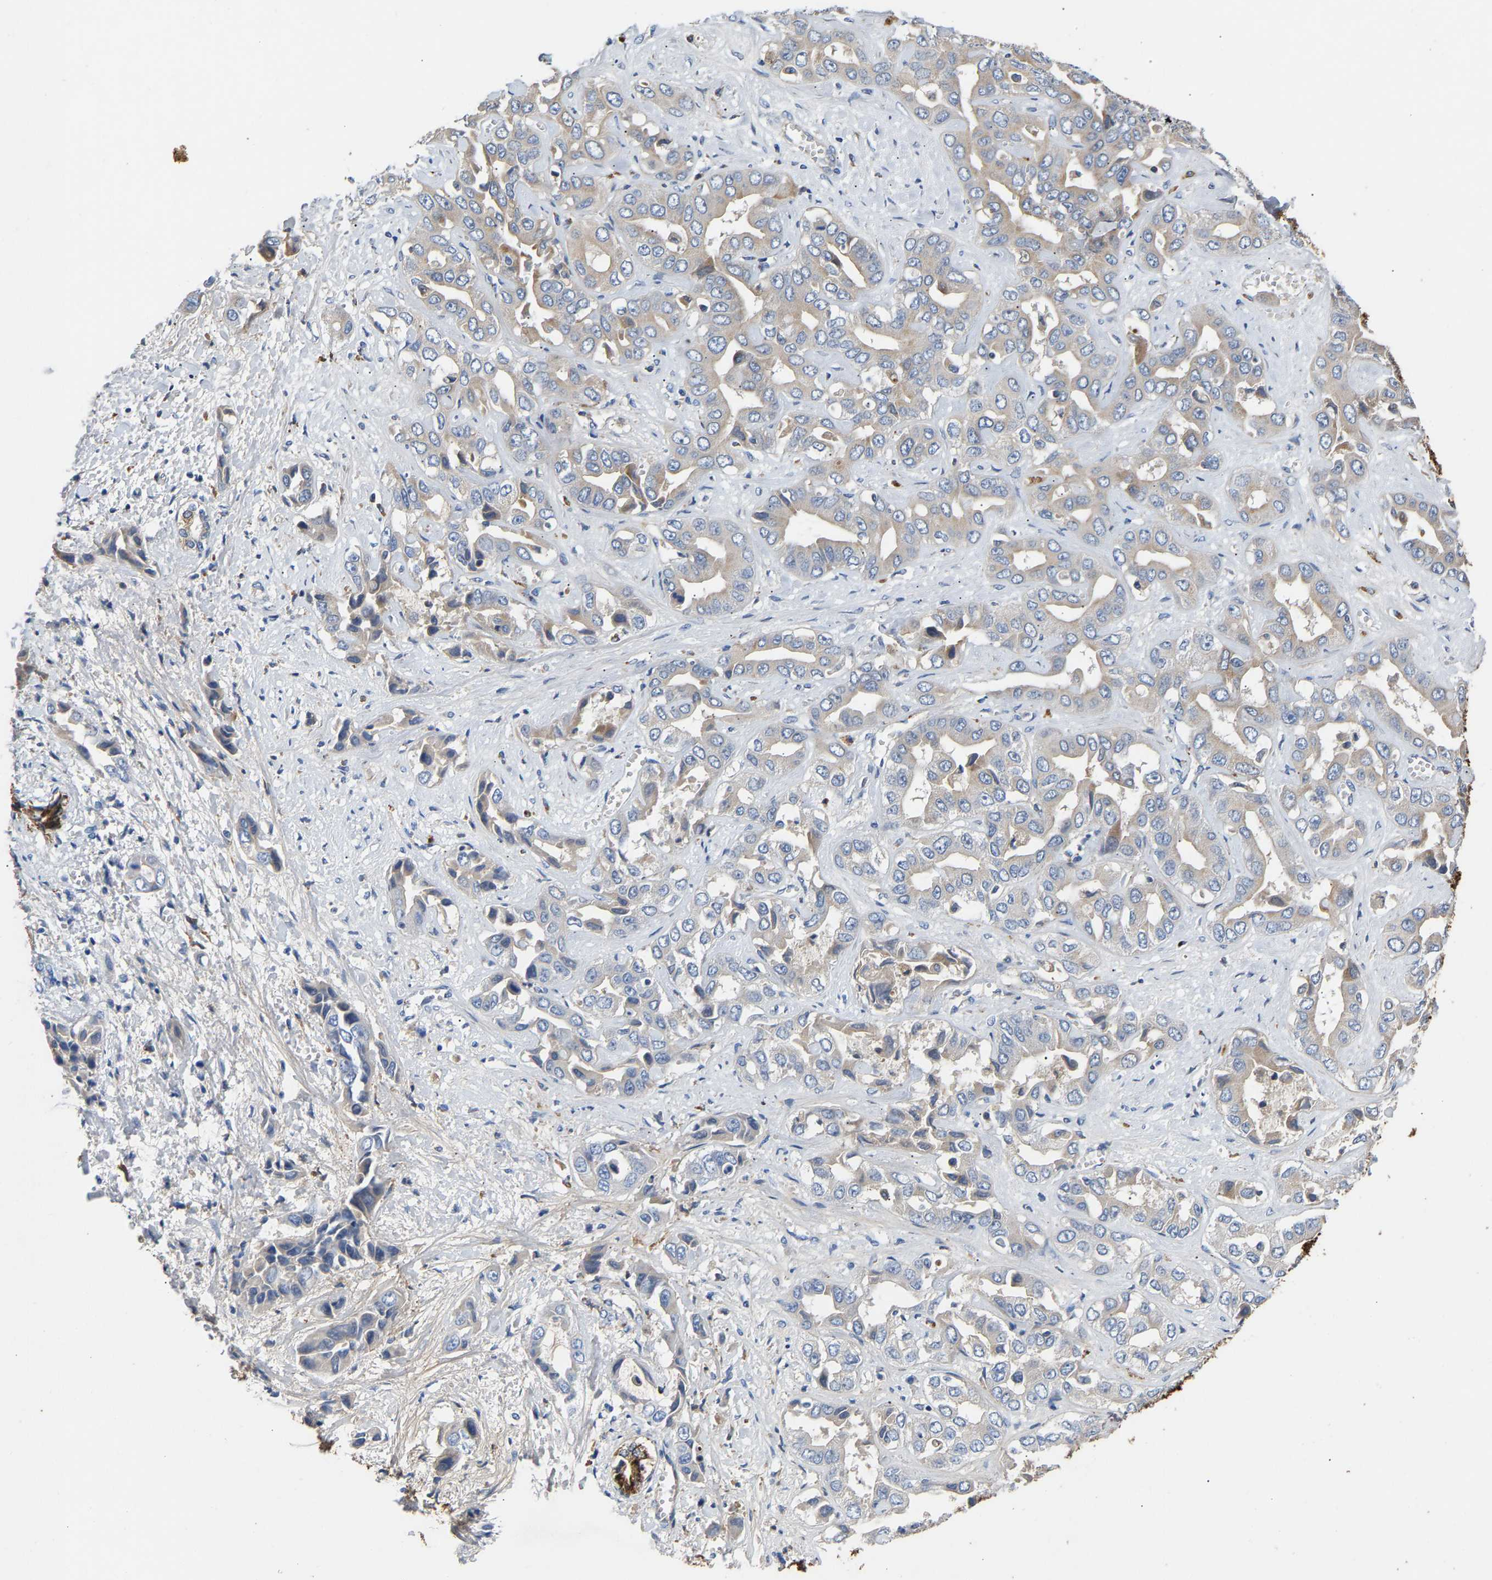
{"staining": {"intensity": "moderate", "quantity": "<25%", "location": "cytoplasmic/membranous"}, "tissue": "liver cancer", "cell_type": "Tumor cells", "image_type": "cancer", "snomed": [{"axis": "morphology", "description": "Cholangiocarcinoma"}, {"axis": "topography", "description": "Liver"}], "caption": "This is an image of immunohistochemistry staining of liver cholangiocarcinoma, which shows moderate staining in the cytoplasmic/membranous of tumor cells.", "gene": "CCDC171", "patient": {"sex": "female", "age": 52}}